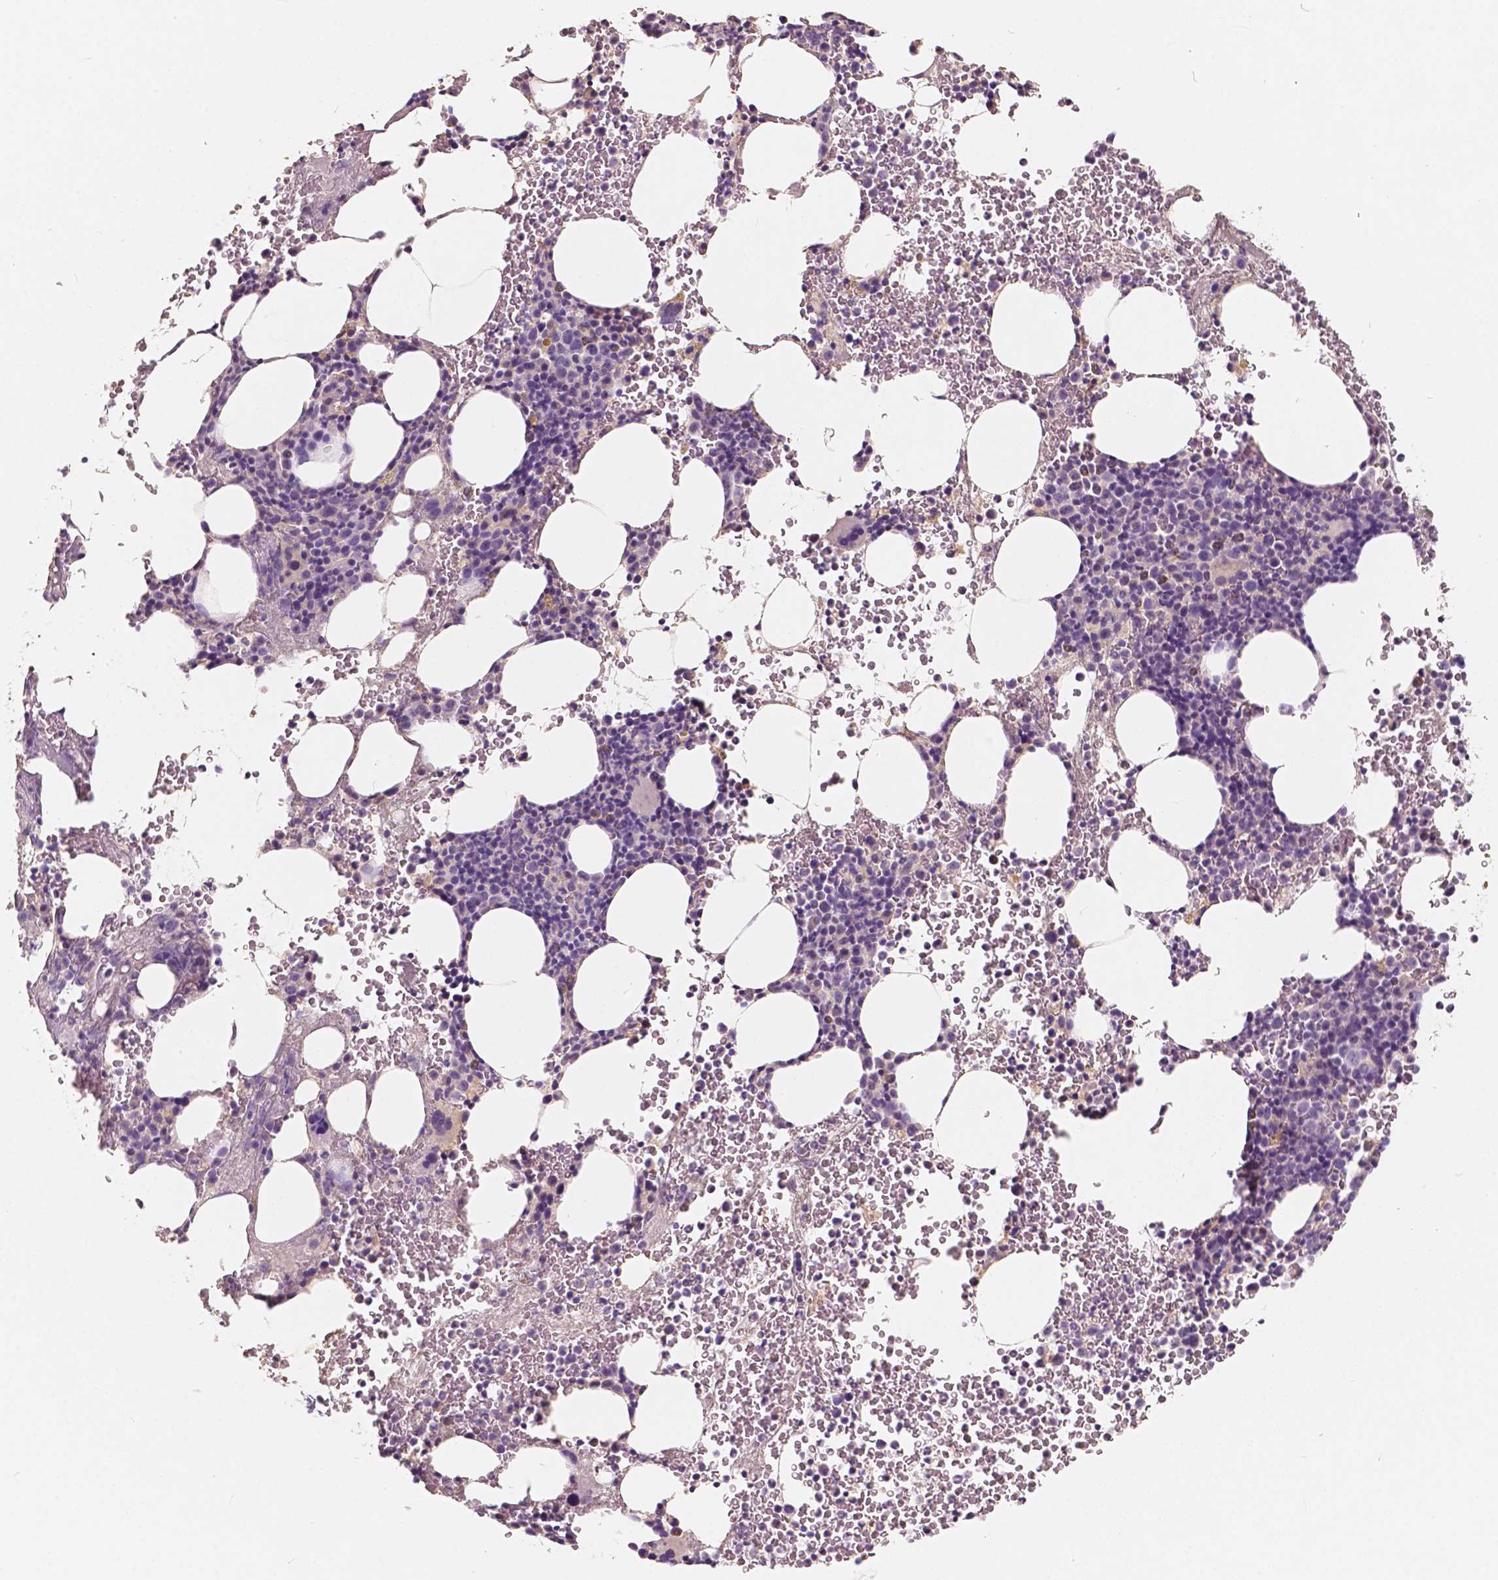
{"staining": {"intensity": "negative", "quantity": "none", "location": "none"}, "tissue": "bone marrow", "cell_type": "Hematopoietic cells", "image_type": "normal", "snomed": [{"axis": "morphology", "description": "Normal tissue, NOS"}, {"axis": "topography", "description": "Bone marrow"}], "caption": "Bone marrow stained for a protein using IHC displays no staining hematopoietic cells.", "gene": "SOX15", "patient": {"sex": "female", "age": 56}}